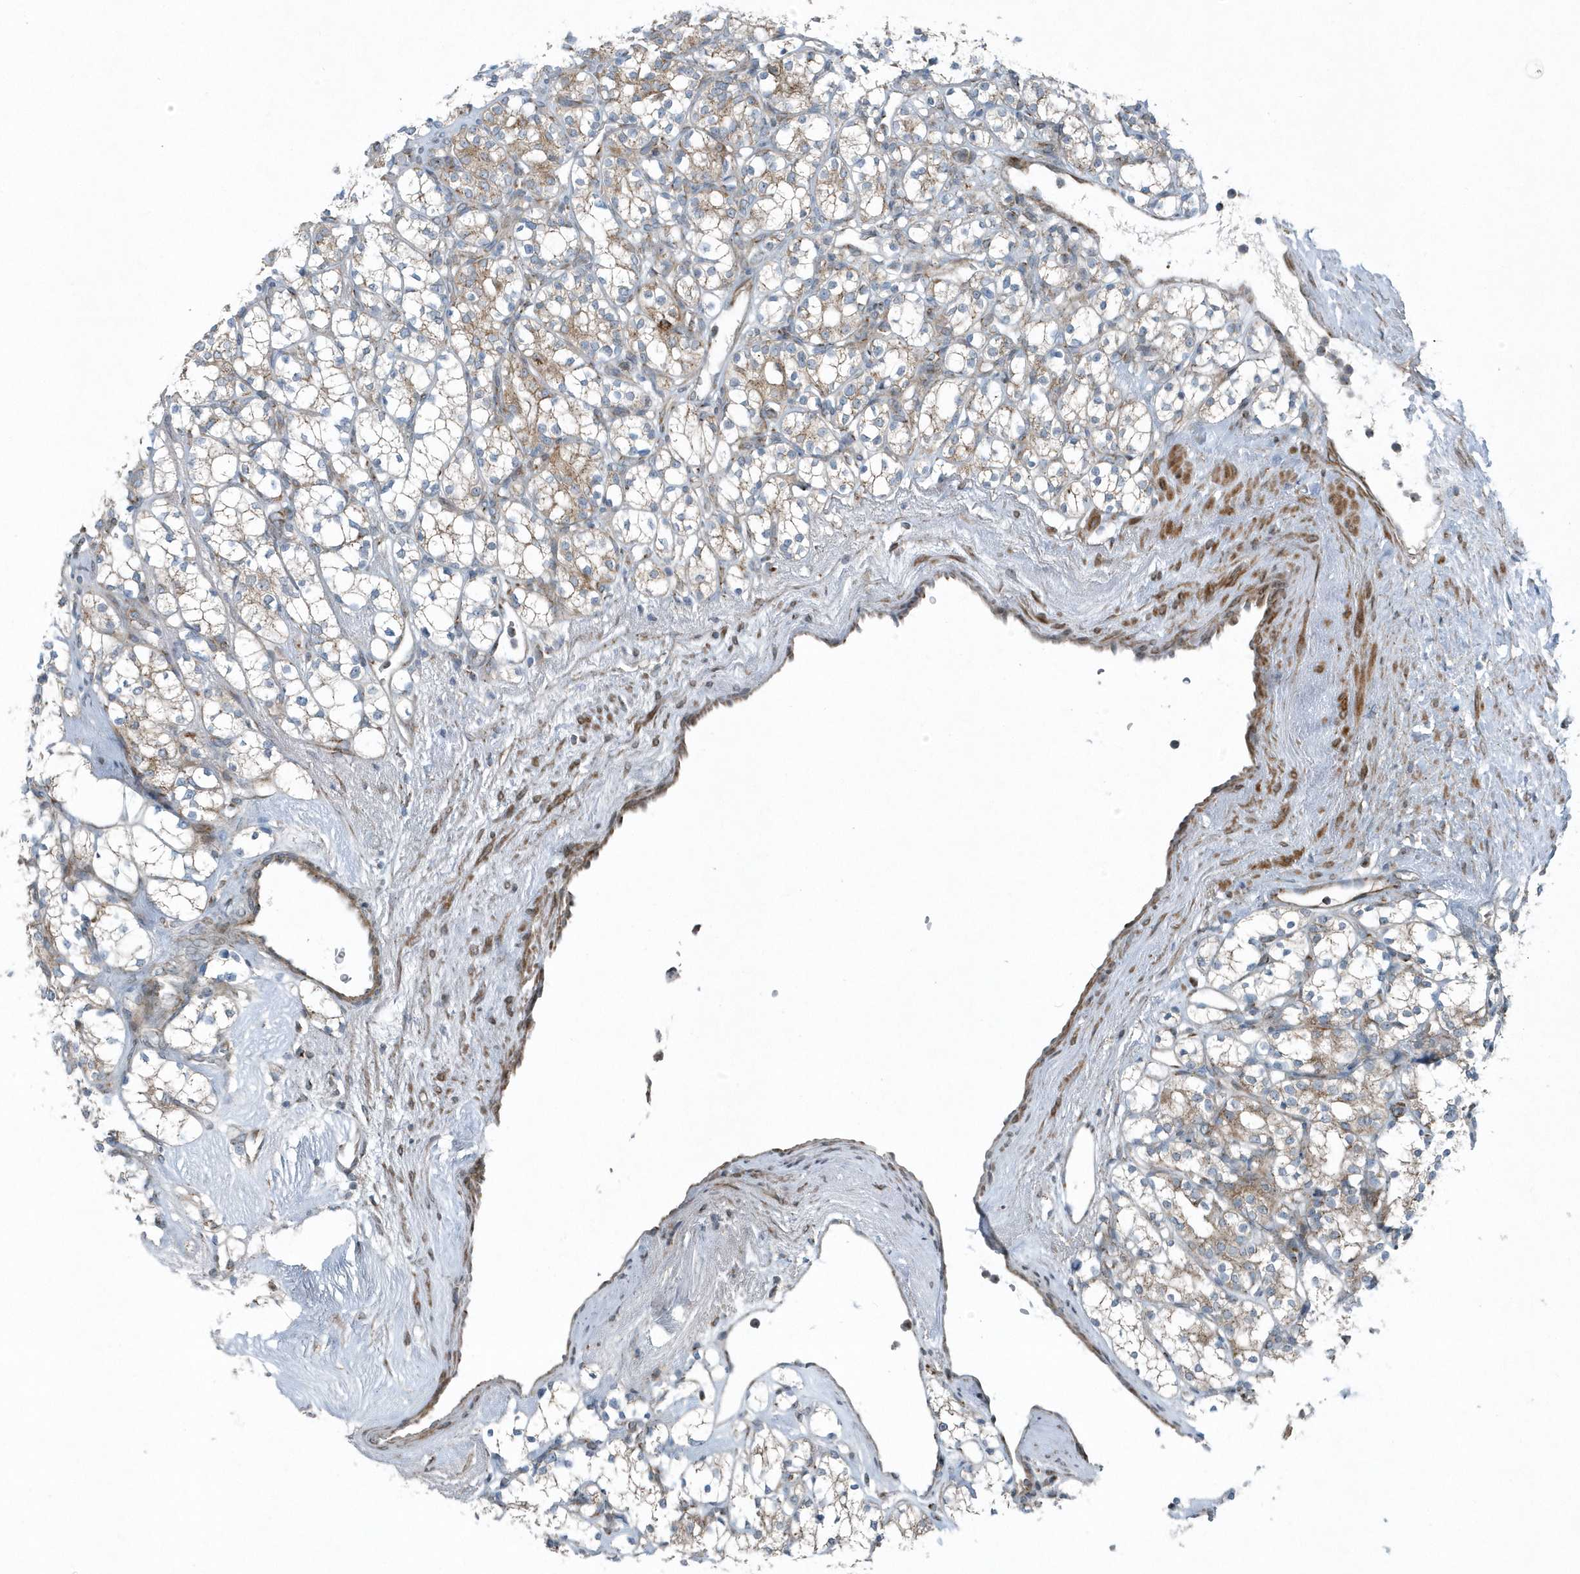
{"staining": {"intensity": "weak", "quantity": "25%-75%", "location": "cytoplasmic/membranous"}, "tissue": "renal cancer", "cell_type": "Tumor cells", "image_type": "cancer", "snomed": [{"axis": "morphology", "description": "Adenocarcinoma, NOS"}, {"axis": "topography", "description": "Kidney"}], "caption": "IHC photomicrograph of human renal cancer stained for a protein (brown), which displays low levels of weak cytoplasmic/membranous staining in approximately 25%-75% of tumor cells.", "gene": "GCC2", "patient": {"sex": "male", "age": 77}}